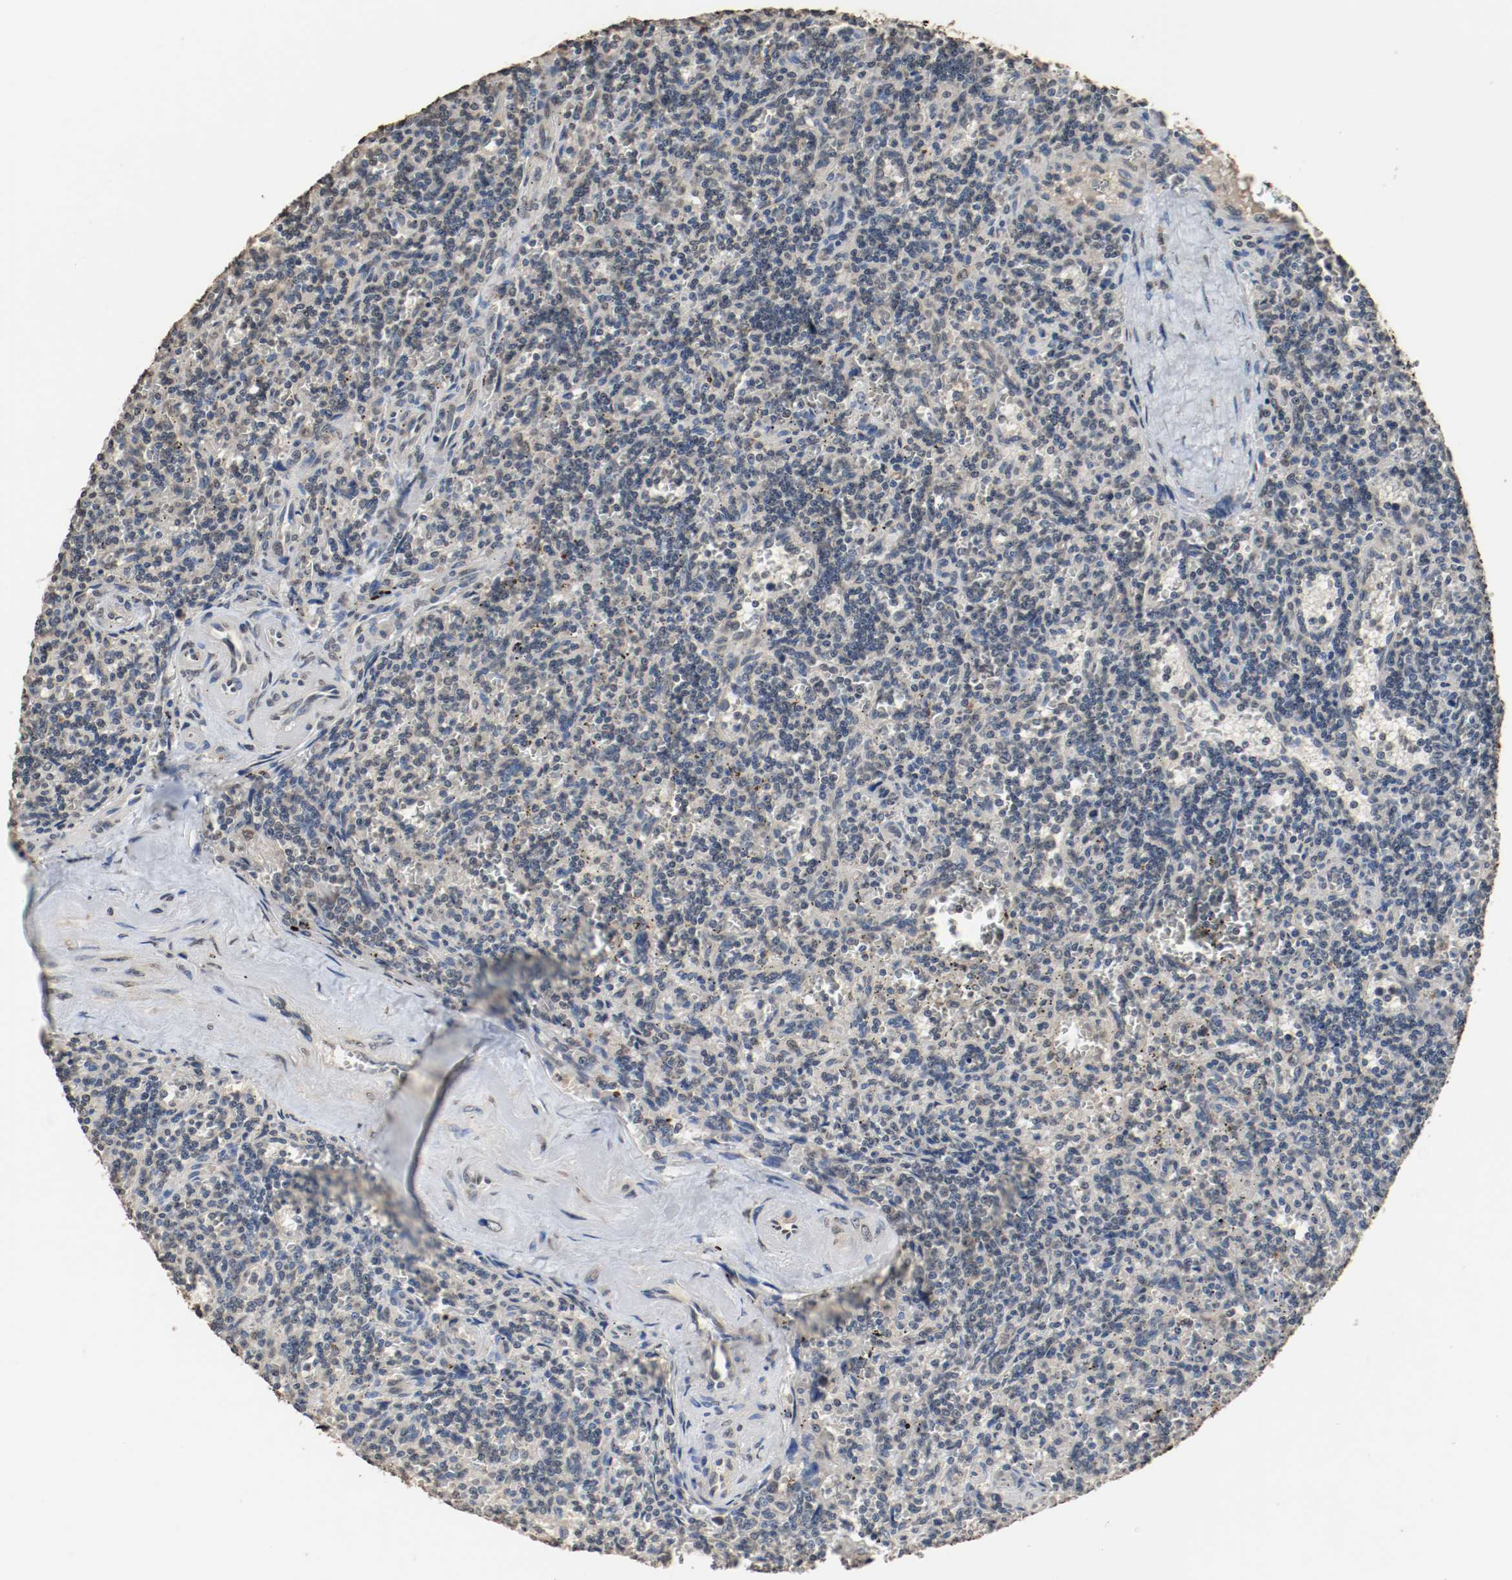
{"staining": {"intensity": "negative", "quantity": "none", "location": "none"}, "tissue": "lymphoma", "cell_type": "Tumor cells", "image_type": "cancer", "snomed": [{"axis": "morphology", "description": "Malignant lymphoma, non-Hodgkin's type, Low grade"}, {"axis": "topography", "description": "Spleen"}], "caption": "Tumor cells are negative for protein expression in human malignant lymphoma, non-Hodgkin's type (low-grade).", "gene": "RTN4", "patient": {"sex": "male", "age": 73}}